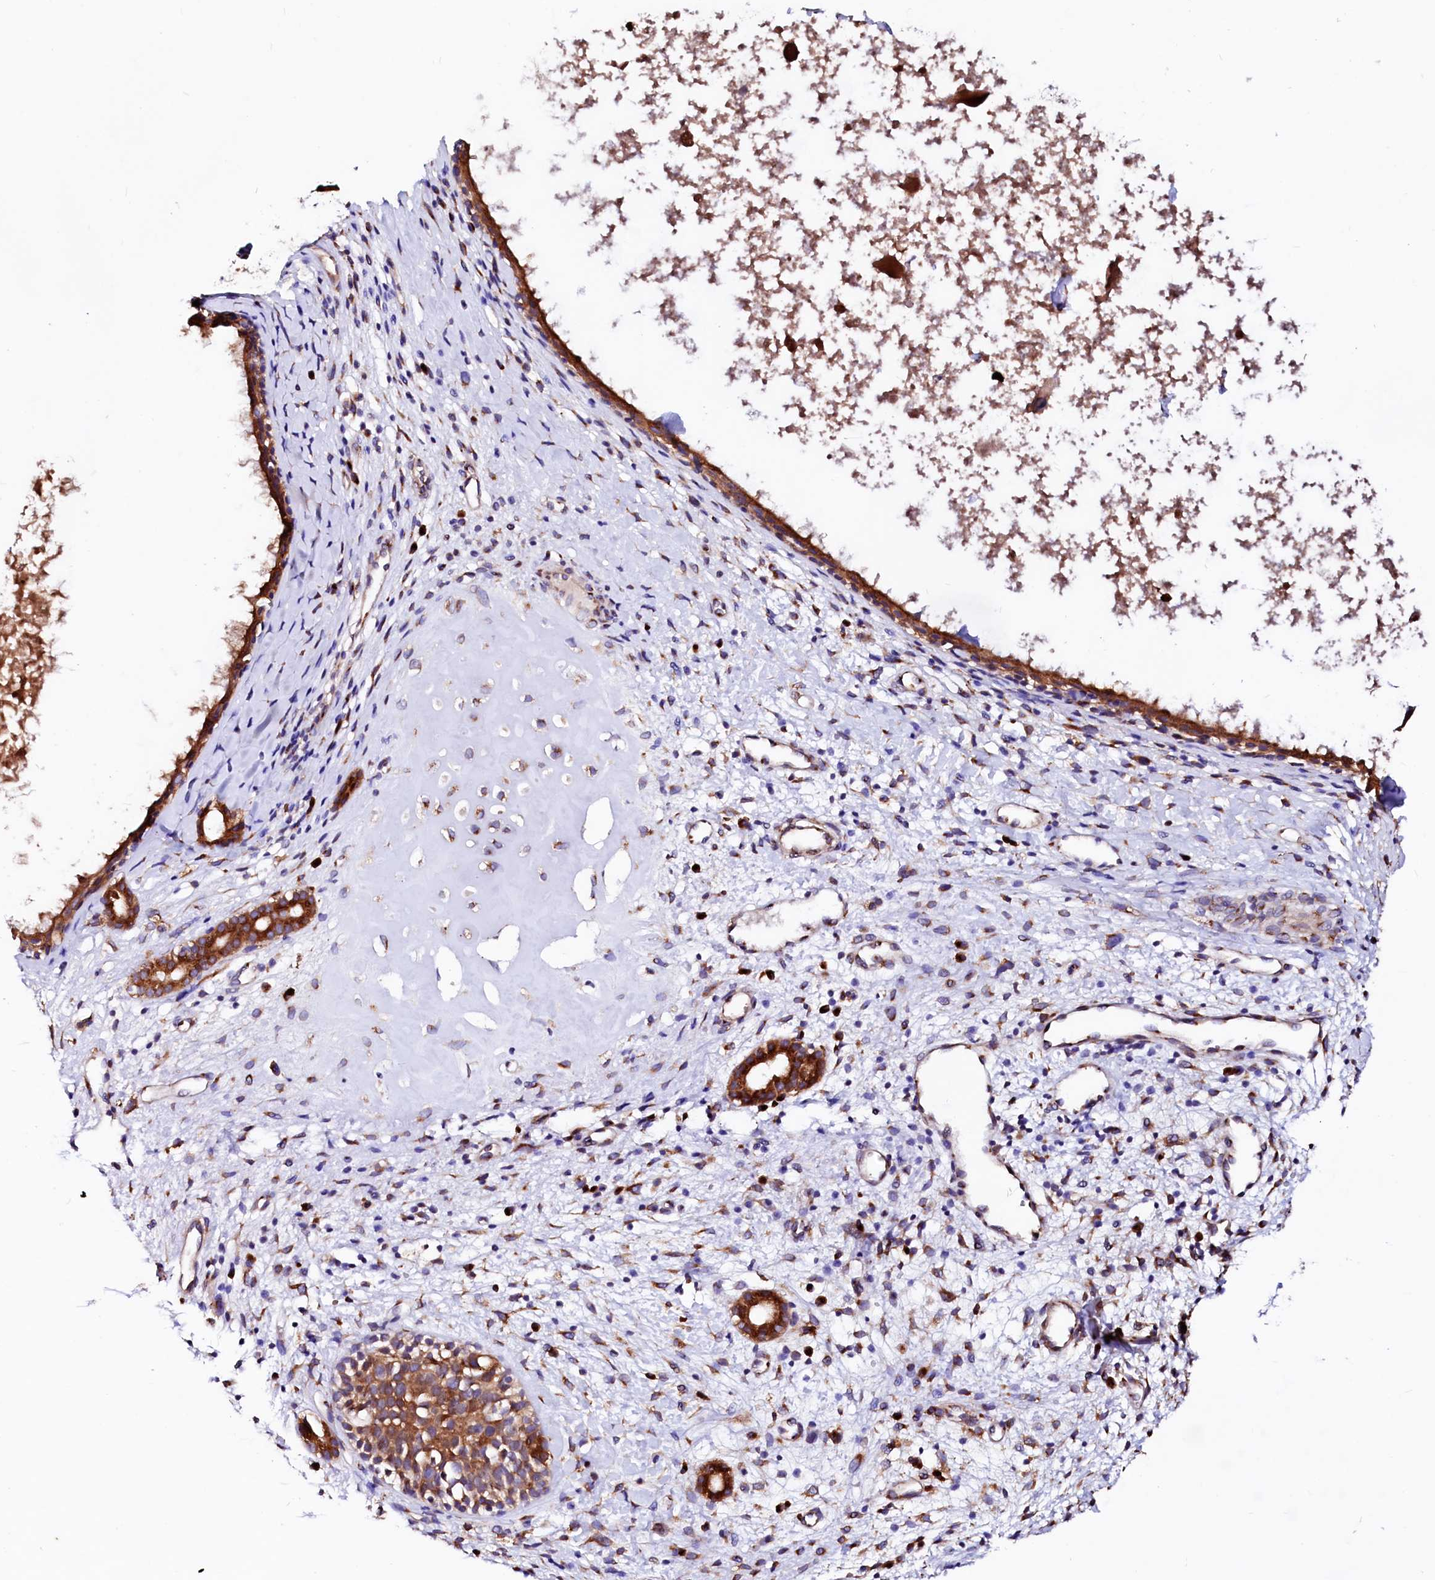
{"staining": {"intensity": "strong", "quantity": ">75%", "location": "cytoplasmic/membranous"}, "tissue": "nasopharynx", "cell_type": "Respiratory epithelial cells", "image_type": "normal", "snomed": [{"axis": "morphology", "description": "Normal tissue, NOS"}, {"axis": "topography", "description": "Nasopharynx"}], "caption": "Protein expression analysis of benign human nasopharynx reveals strong cytoplasmic/membranous expression in approximately >75% of respiratory epithelial cells. (brown staining indicates protein expression, while blue staining denotes nuclei).", "gene": "LMAN1", "patient": {"sex": "male", "age": 22}}